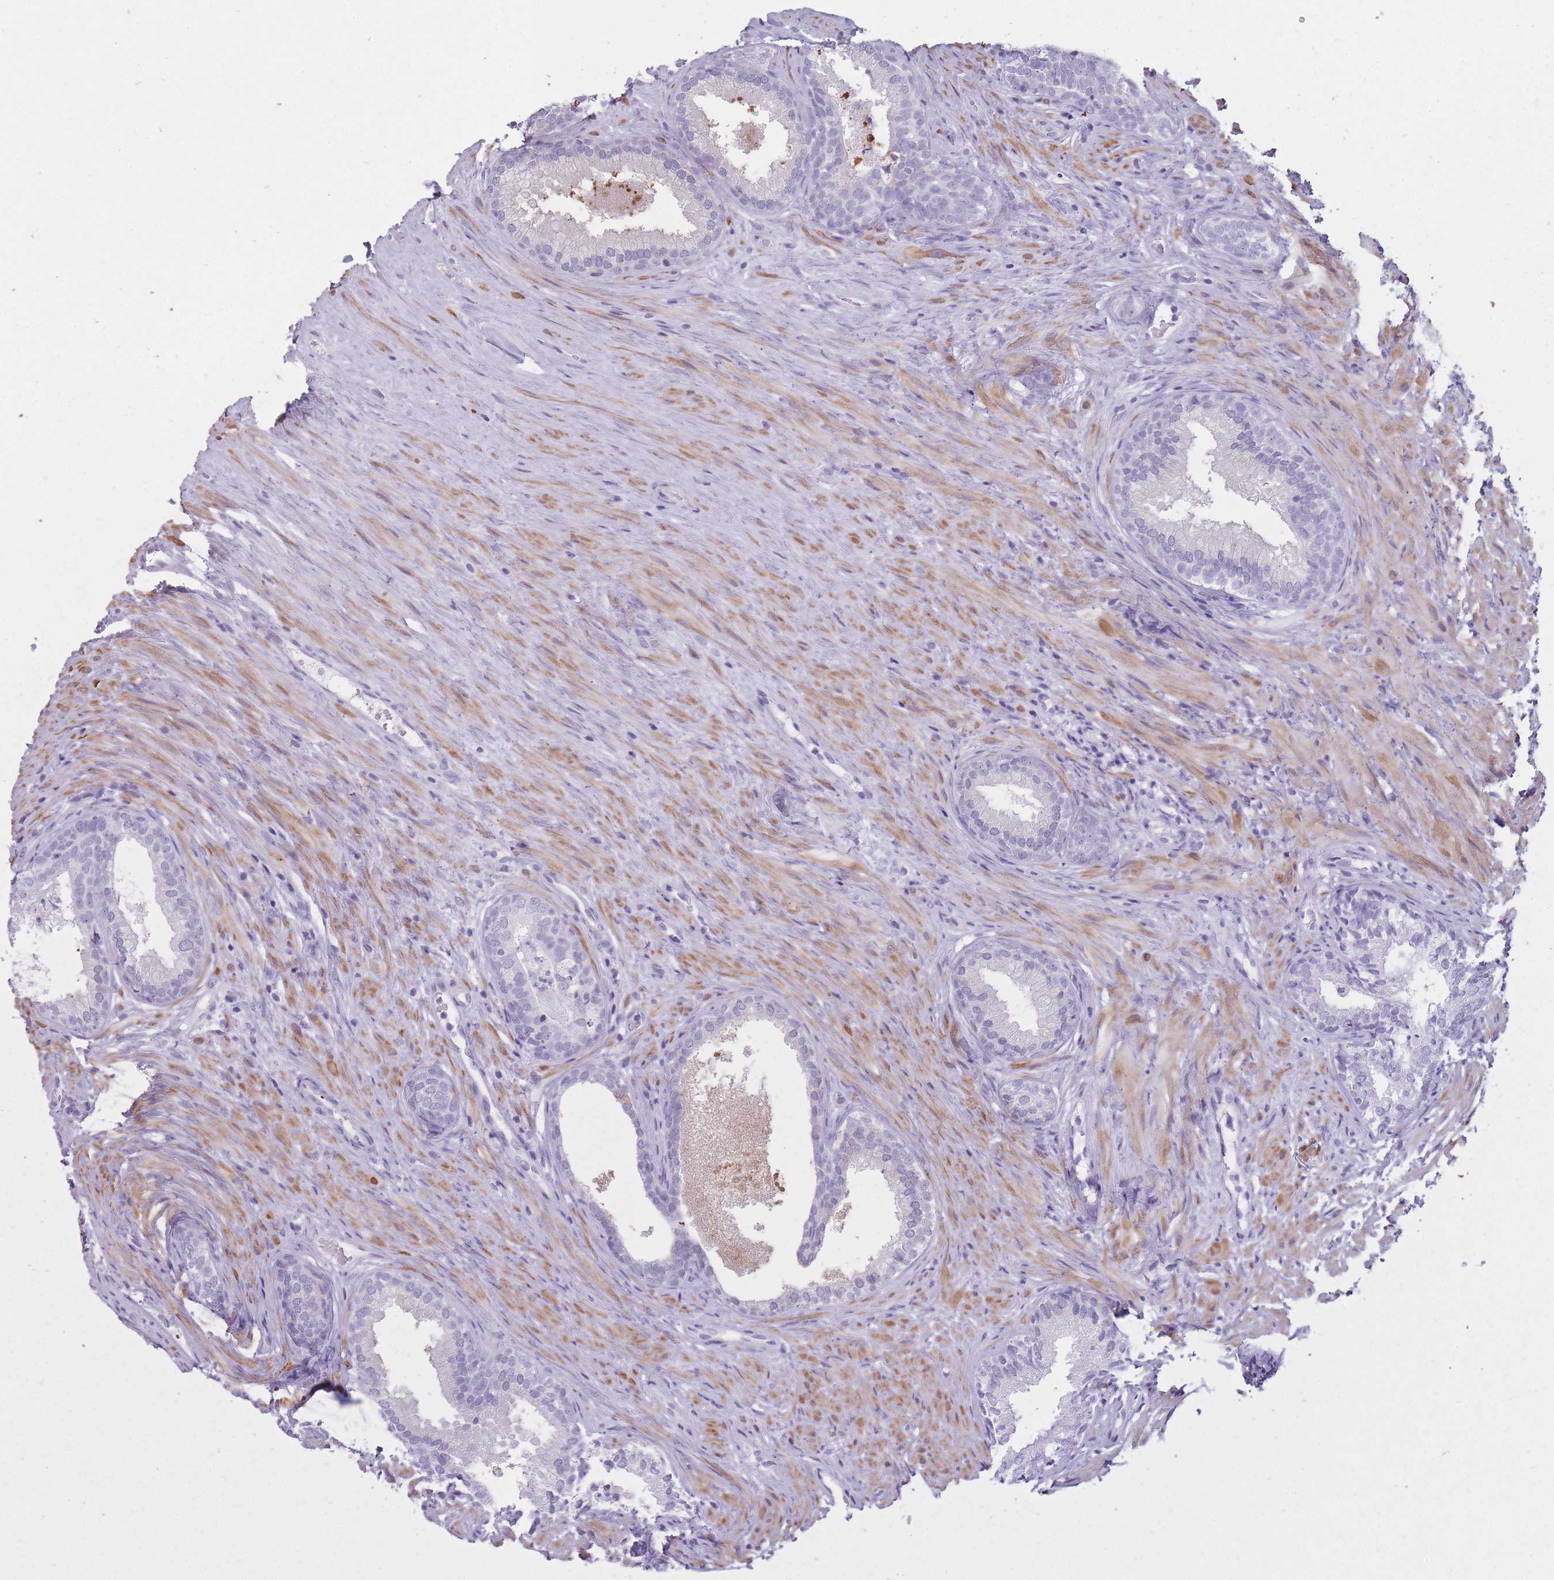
{"staining": {"intensity": "moderate", "quantity": "<25%", "location": "cytoplasmic/membranous"}, "tissue": "prostate", "cell_type": "Glandular cells", "image_type": "normal", "snomed": [{"axis": "morphology", "description": "Normal tissue, NOS"}, {"axis": "topography", "description": "Prostate"}], "caption": "IHC of benign prostate demonstrates low levels of moderate cytoplasmic/membranous positivity in about <25% of glandular cells.", "gene": "GOLGA6A", "patient": {"sex": "male", "age": 76}}